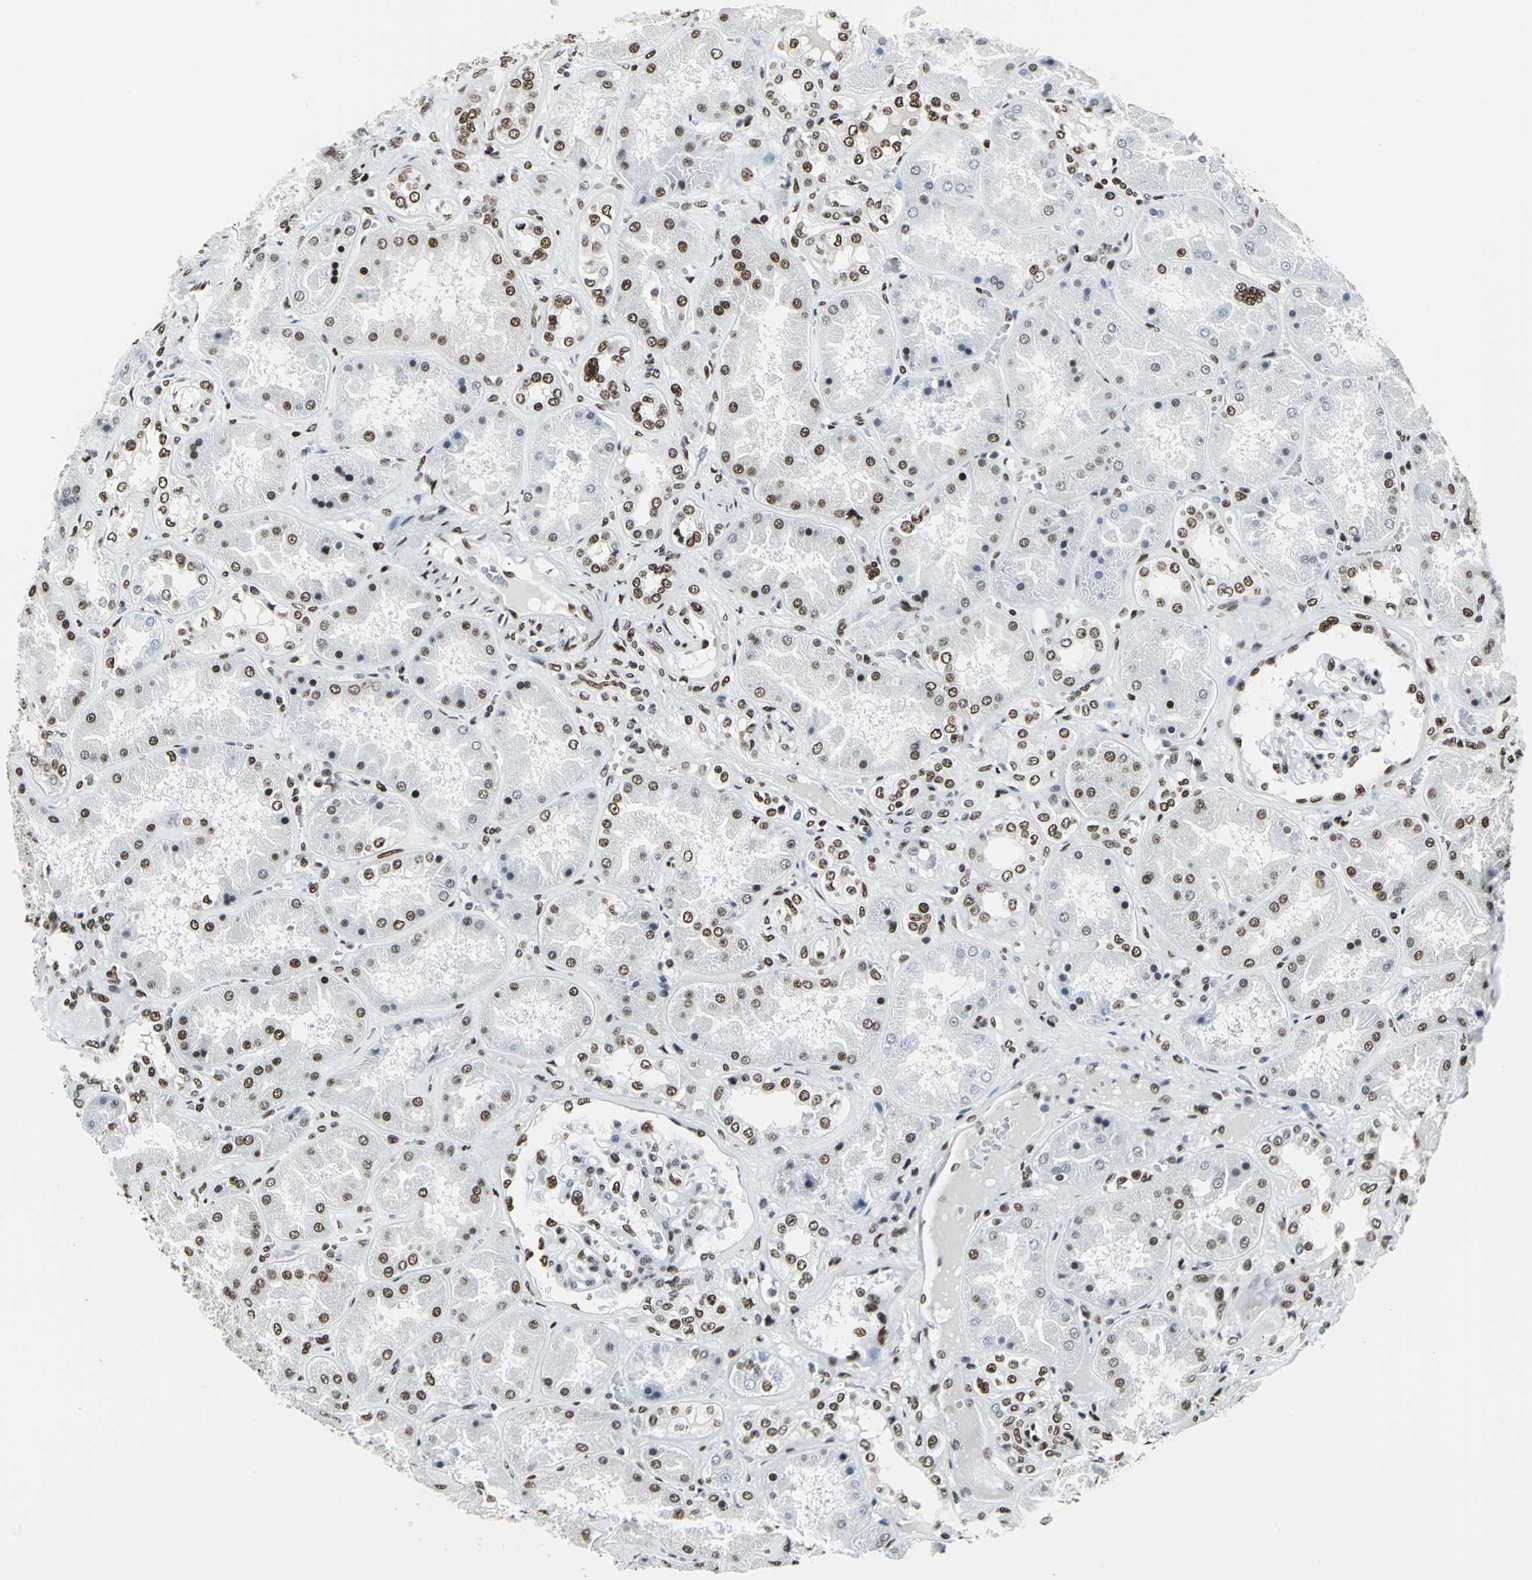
{"staining": {"intensity": "strong", "quantity": ">75%", "location": "nuclear"}, "tissue": "kidney", "cell_type": "Cells in glomeruli", "image_type": "normal", "snomed": [{"axis": "morphology", "description": "Normal tissue, NOS"}, {"axis": "topography", "description": "Kidney"}], "caption": "Cells in glomeruli show high levels of strong nuclear positivity in approximately >75% of cells in benign kidney. (IHC, brightfield microscopy, high magnification).", "gene": "HDAC2", "patient": {"sex": "female", "age": 56}}